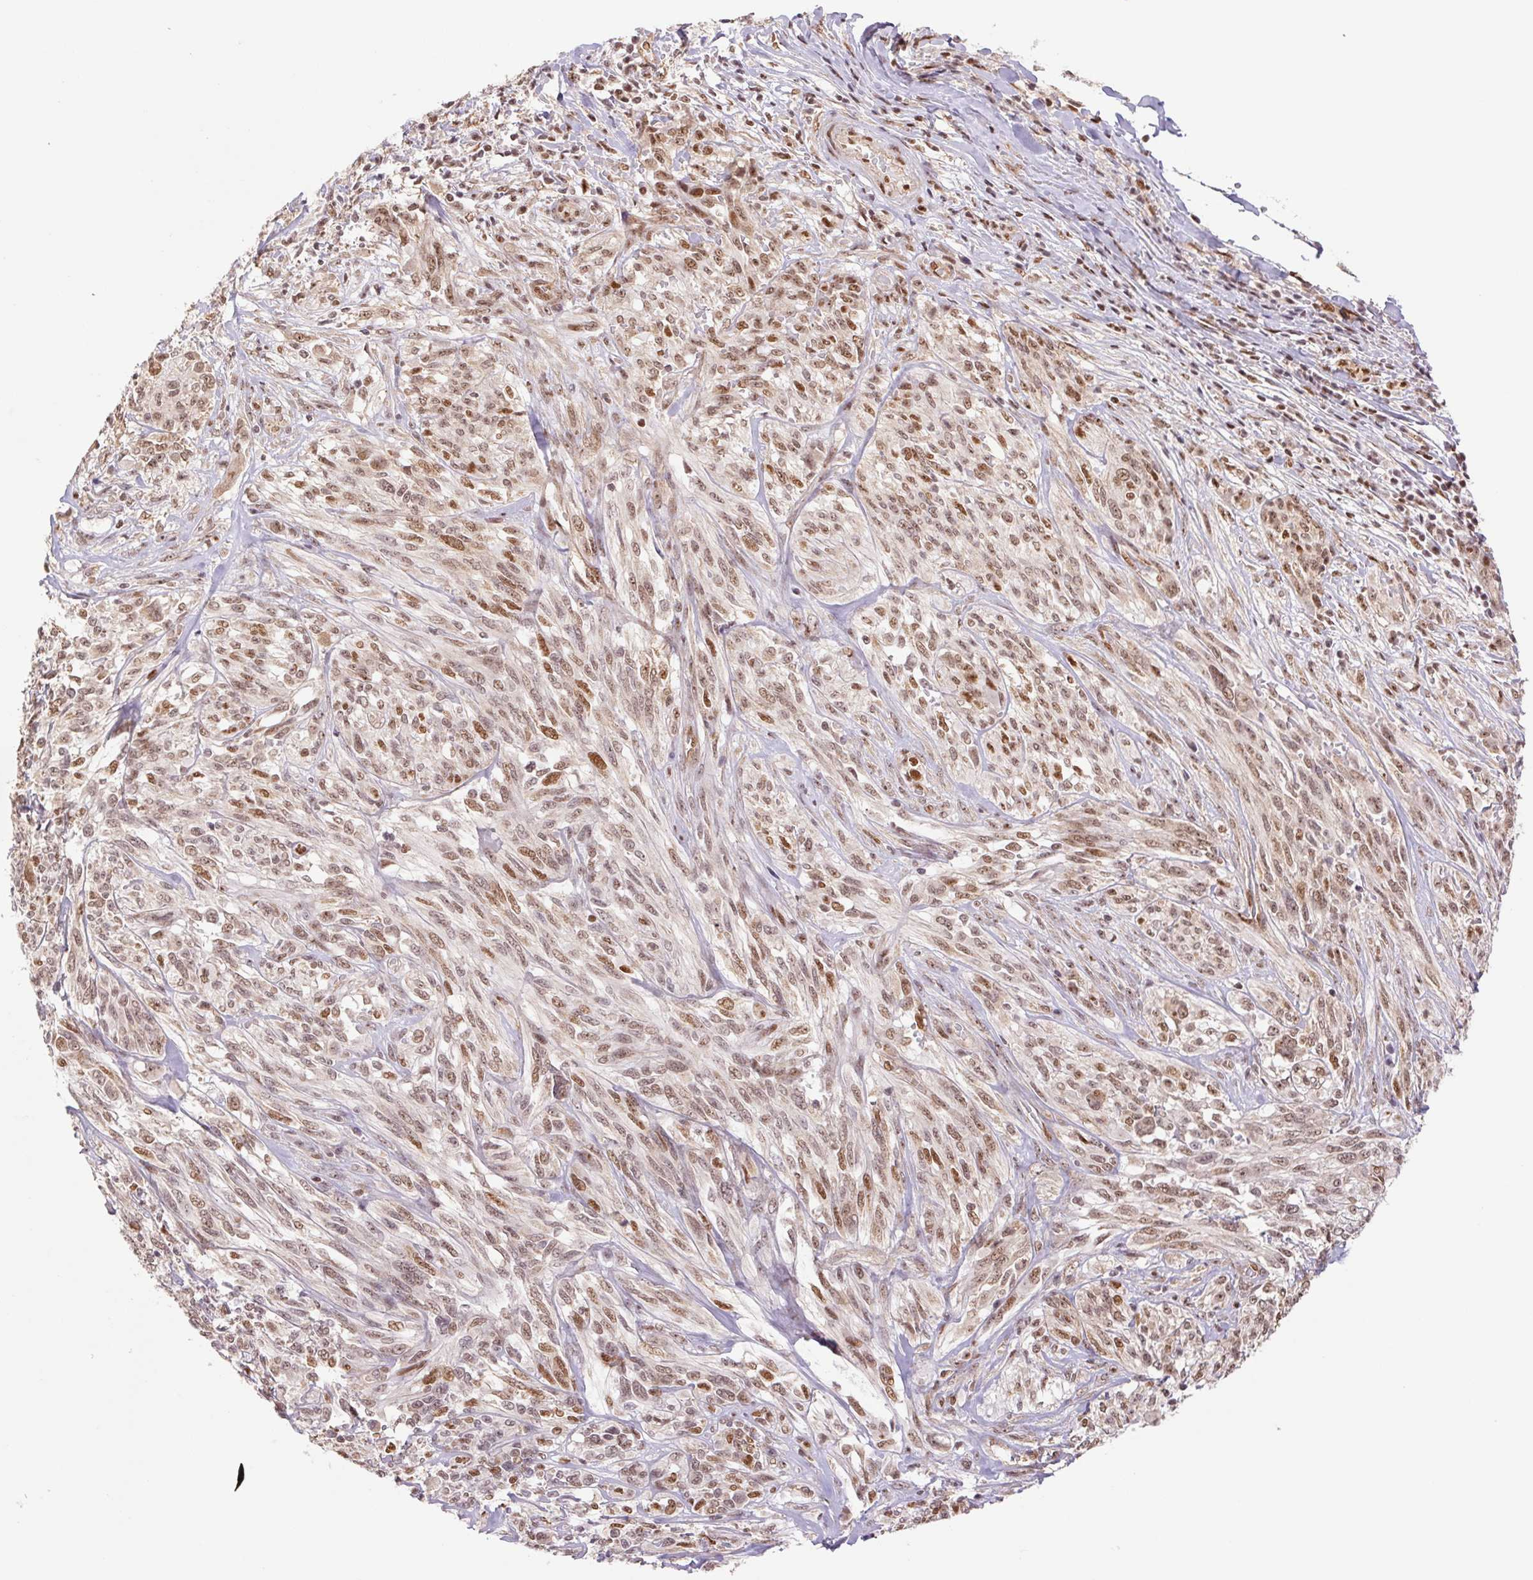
{"staining": {"intensity": "moderate", "quantity": ">75%", "location": "nuclear"}, "tissue": "melanoma", "cell_type": "Tumor cells", "image_type": "cancer", "snomed": [{"axis": "morphology", "description": "Malignant melanoma, NOS"}, {"axis": "topography", "description": "Skin"}], "caption": "Immunohistochemistry (DAB) staining of human malignant melanoma reveals moderate nuclear protein staining in about >75% of tumor cells.", "gene": "CWC25", "patient": {"sex": "female", "age": 91}}